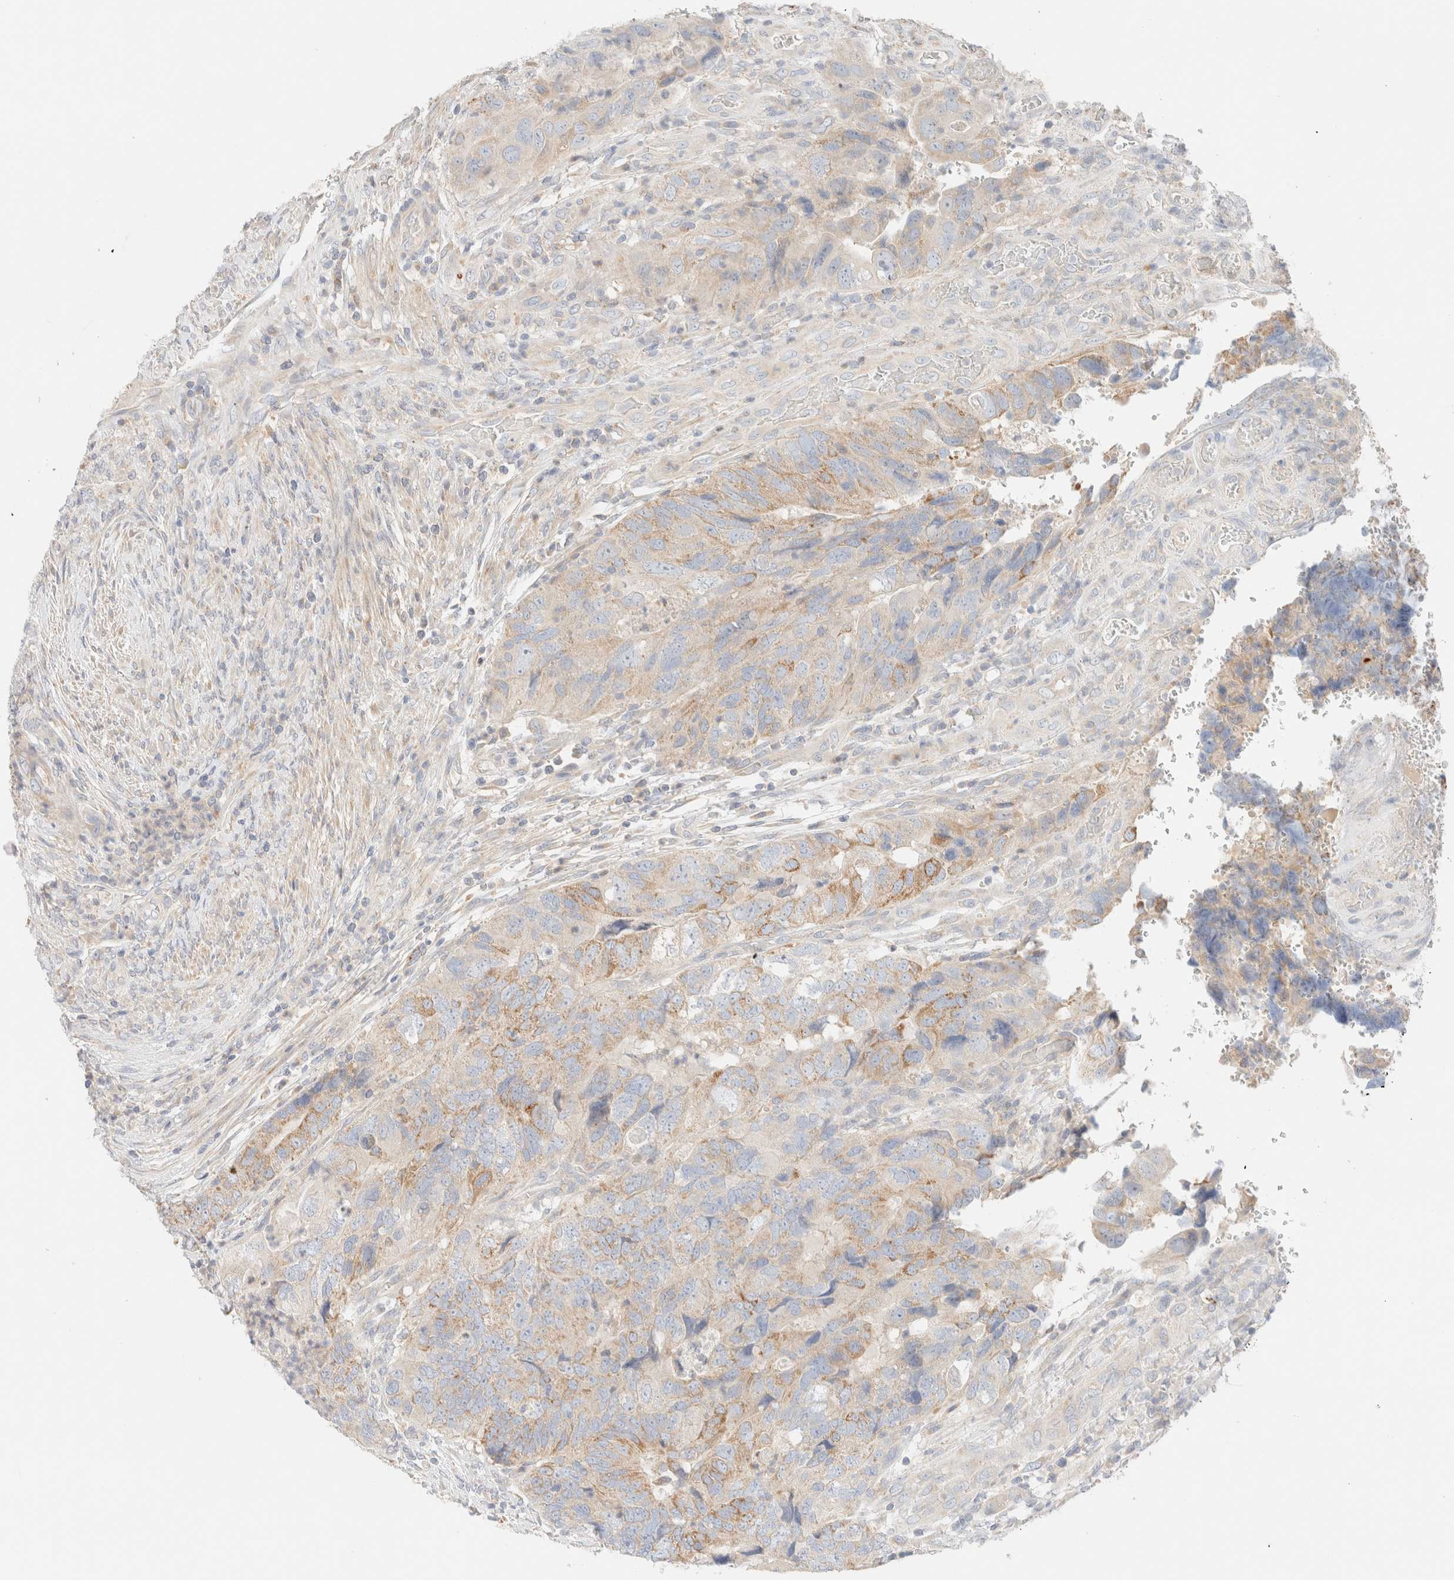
{"staining": {"intensity": "moderate", "quantity": "<25%", "location": "cytoplasmic/membranous"}, "tissue": "colorectal cancer", "cell_type": "Tumor cells", "image_type": "cancer", "snomed": [{"axis": "morphology", "description": "Adenocarcinoma, NOS"}, {"axis": "topography", "description": "Rectum"}], "caption": "The photomicrograph displays a brown stain indicating the presence of a protein in the cytoplasmic/membranous of tumor cells in colorectal cancer (adenocarcinoma). The staining was performed using DAB to visualize the protein expression in brown, while the nuclei were stained in blue with hematoxylin (Magnification: 20x).", "gene": "SARM1", "patient": {"sex": "male", "age": 63}}